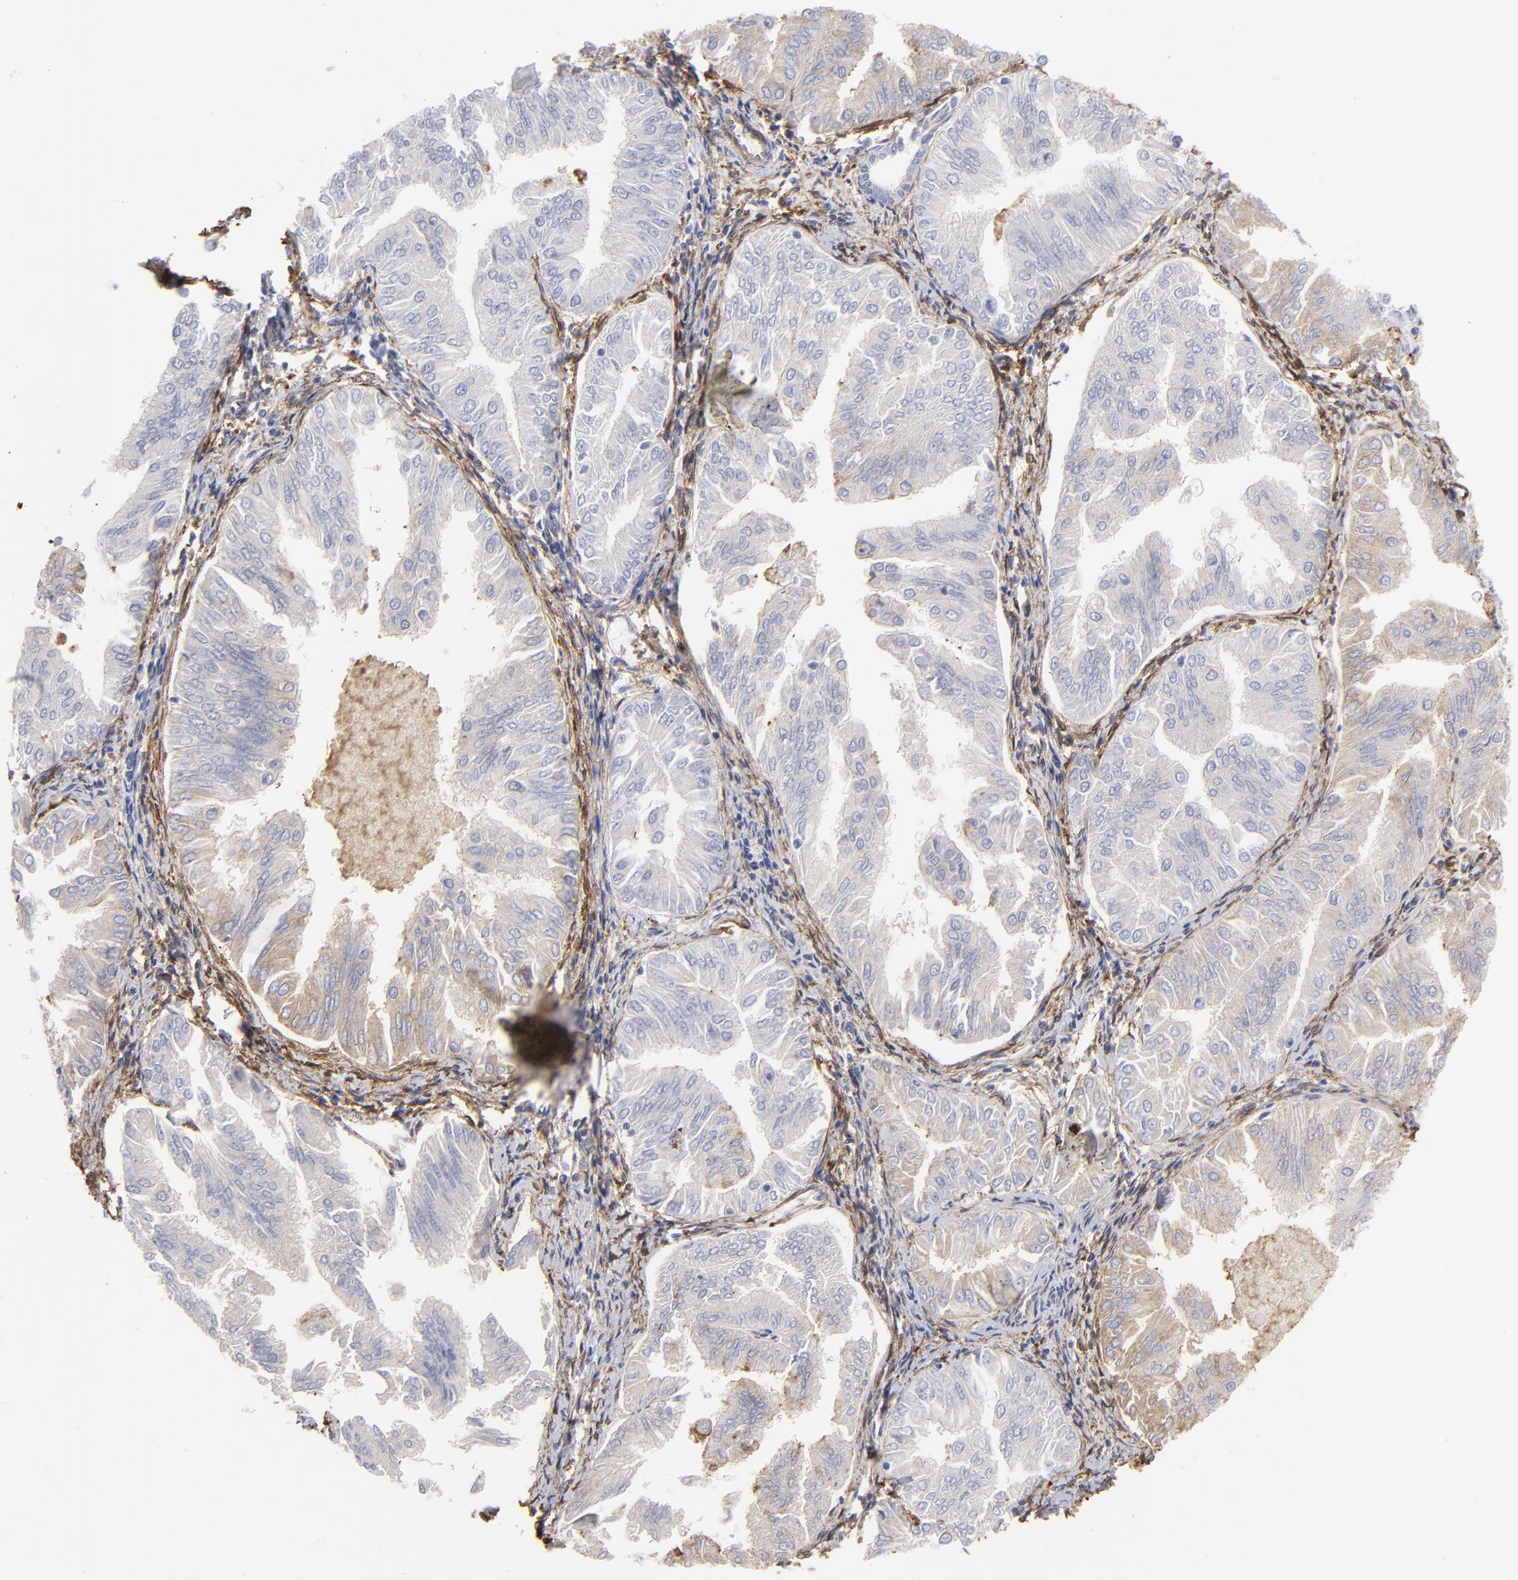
{"staining": {"intensity": "negative", "quantity": "none", "location": "none"}, "tissue": "endometrial cancer", "cell_type": "Tumor cells", "image_type": "cancer", "snomed": [{"axis": "morphology", "description": "Adenocarcinoma, NOS"}, {"axis": "topography", "description": "Endometrium"}], "caption": "Immunohistochemical staining of endometrial adenocarcinoma displays no significant positivity in tumor cells. (IHC, brightfield microscopy, high magnification).", "gene": "CILP", "patient": {"sex": "female", "age": 53}}